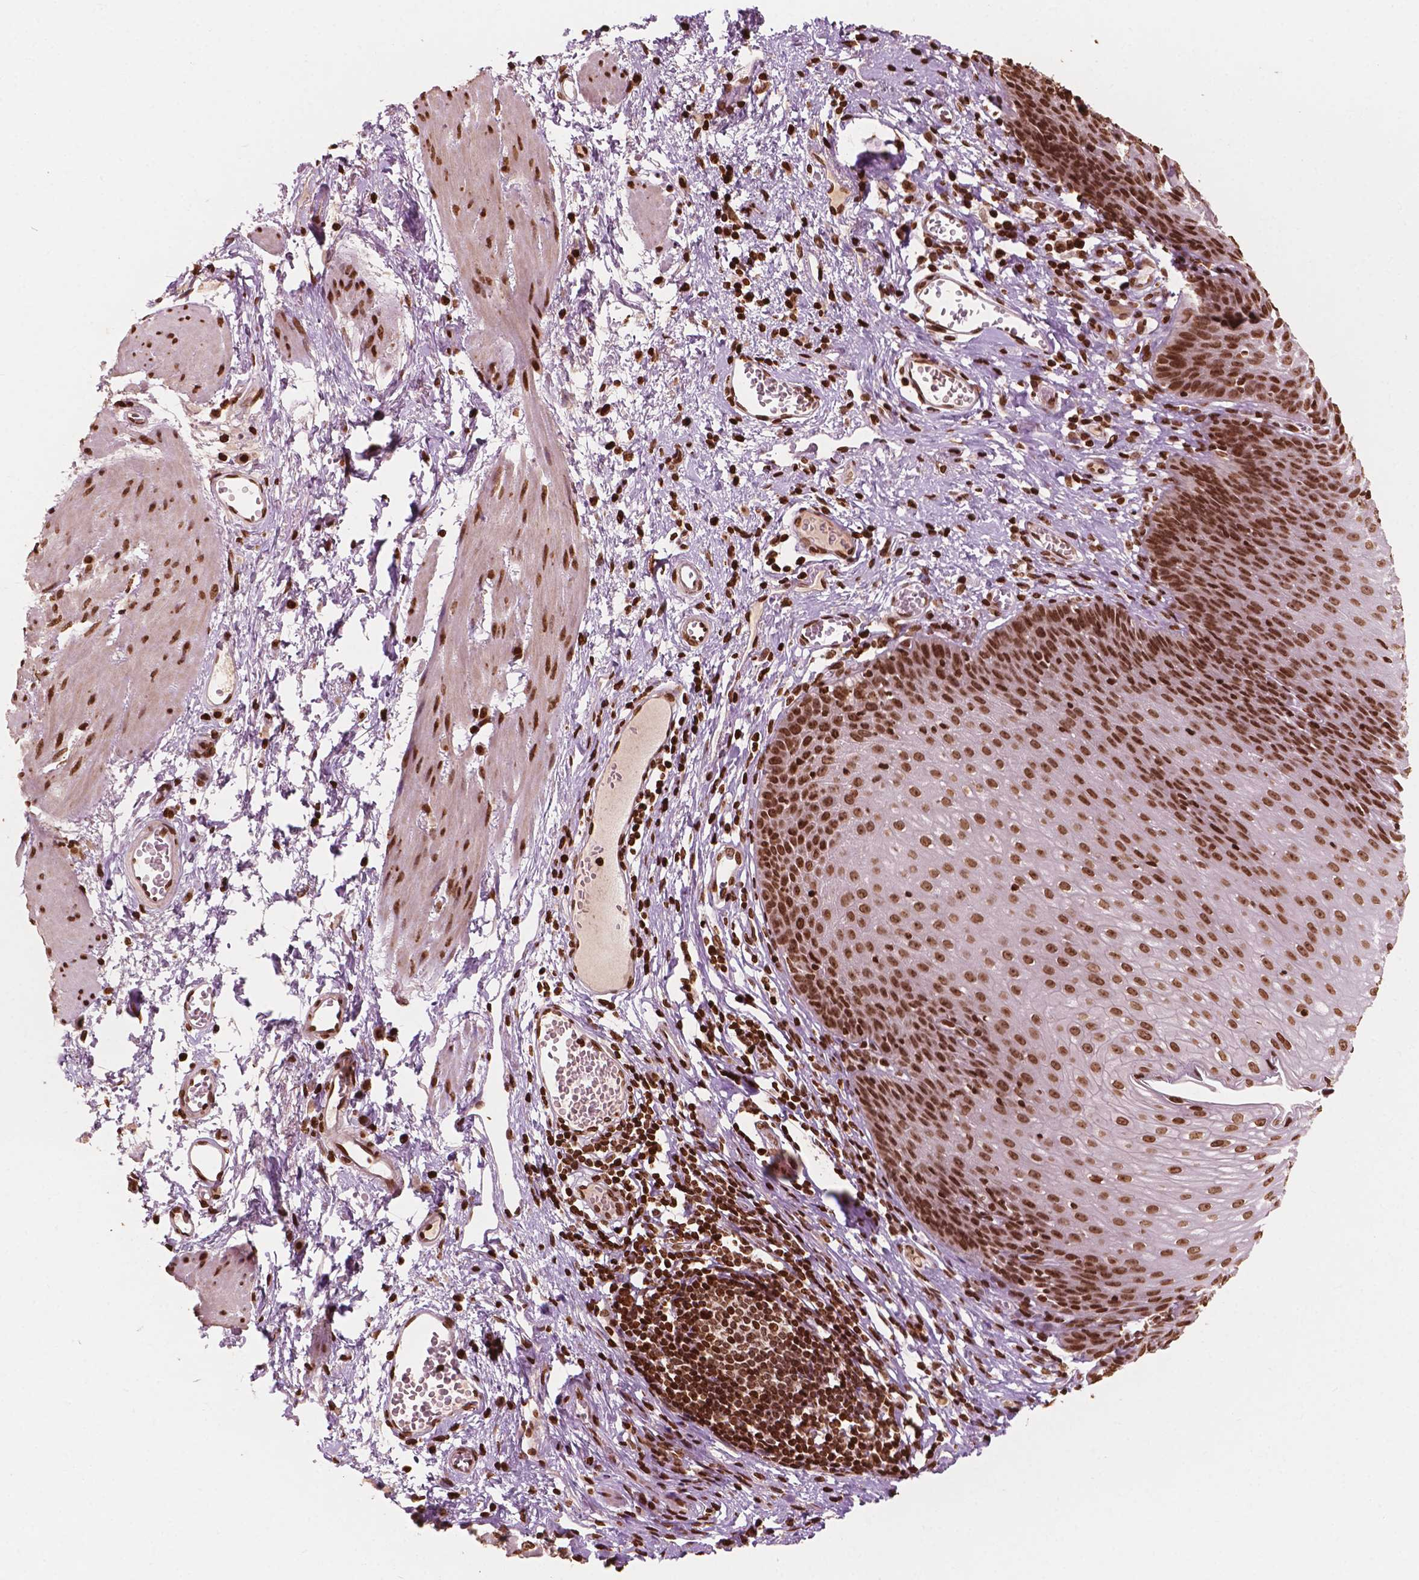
{"staining": {"intensity": "strong", "quantity": ">75%", "location": "nuclear"}, "tissue": "esophagus", "cell_type": "Squamous epithelial cells", "image_type": "normal", "snomed": [{"axis": "morphology", "description": "Normal tissue, NOS"}, {"axis": "topography", "description": "Esophagus"}], "caption": "An image of human esophagus stained for a protein shows strong nuclear brown staining in squamous epithelial cells. The protein is shown in brown color, while the nuclei are stained blue.", "gene": "H3C7", "patient": {"sex": "male", "age": 72}}